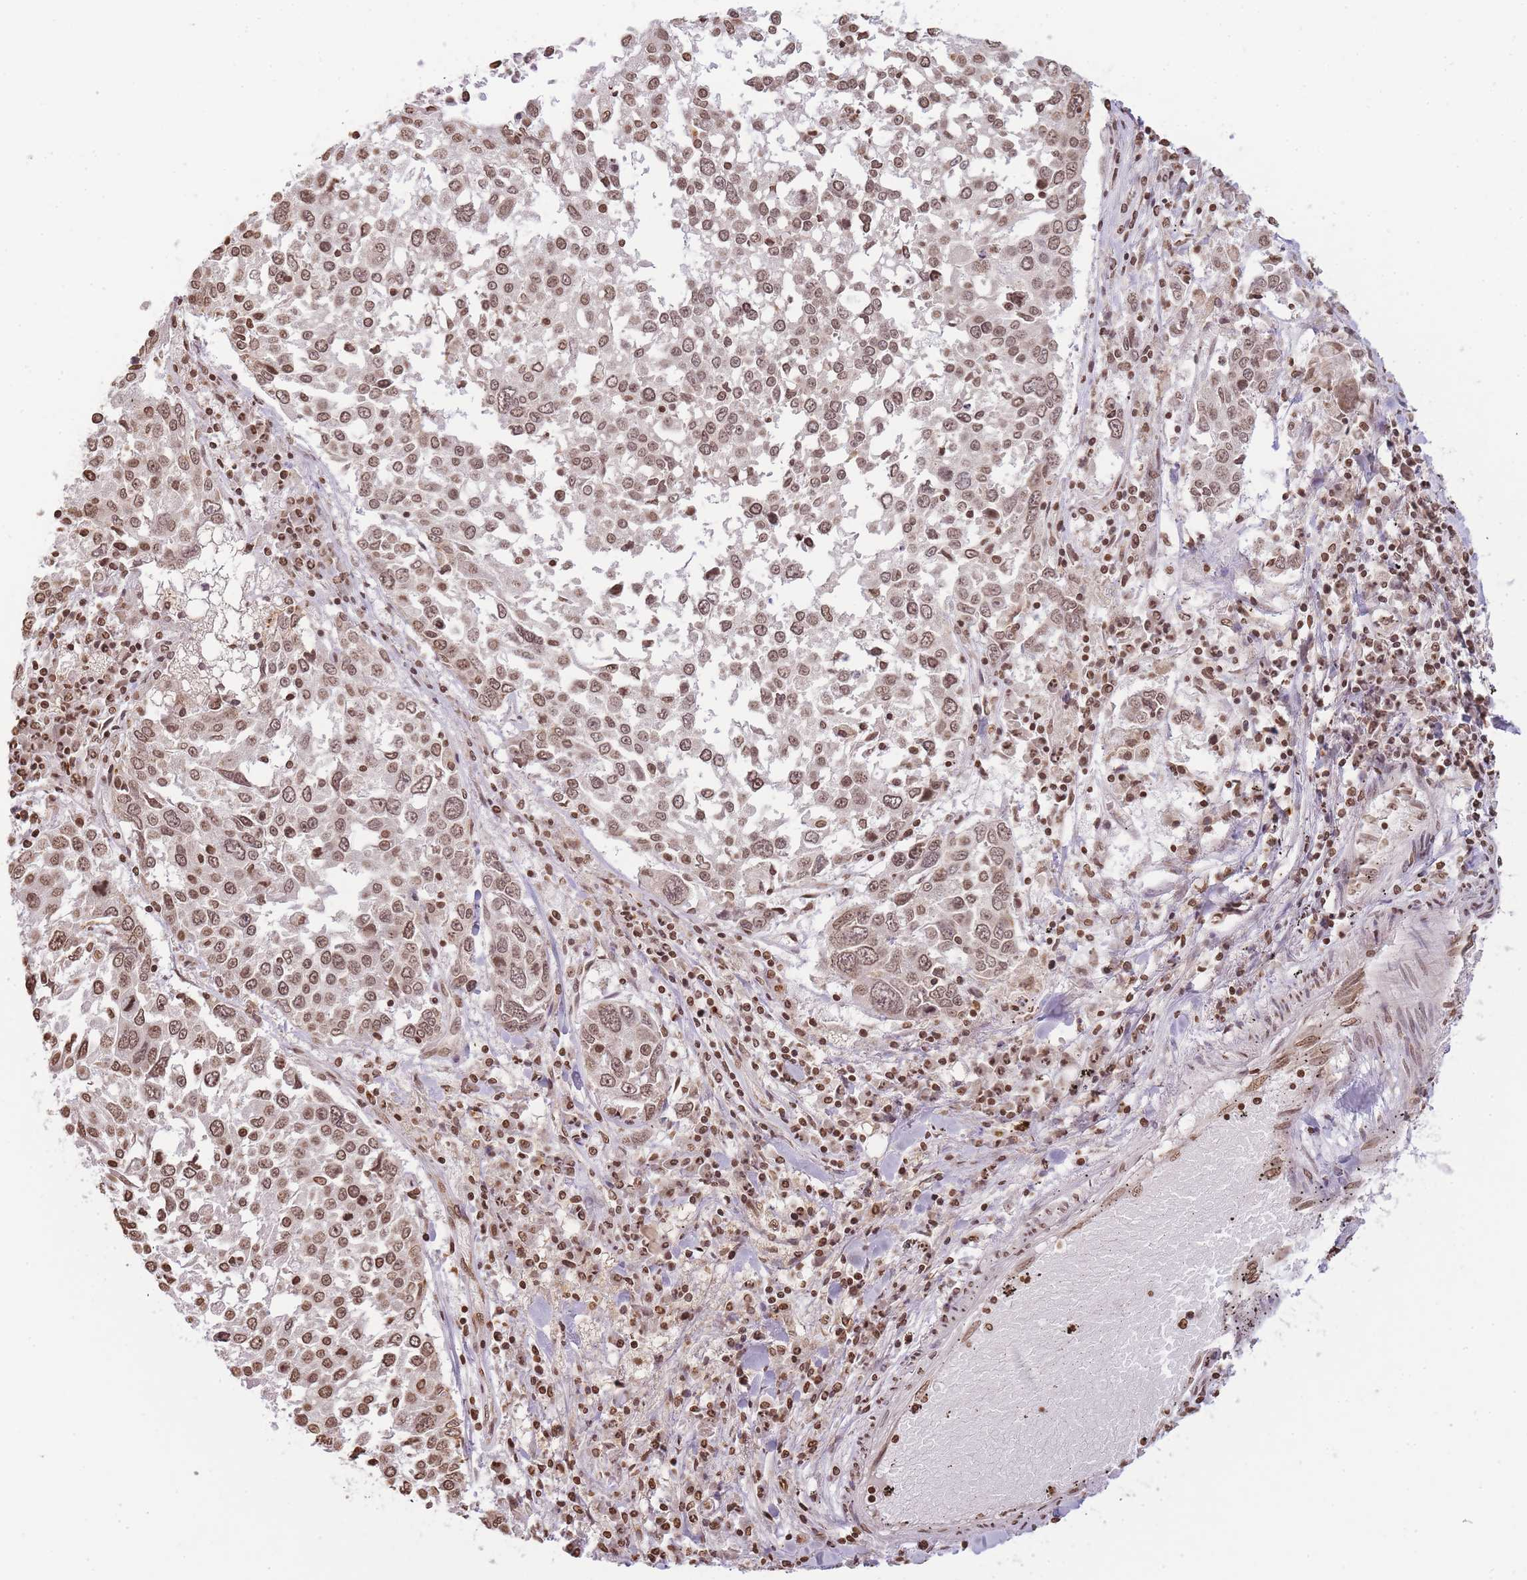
{"staining": {"intensity": "moderate", "quantity": ">75%", "location": "nuclear"}, "tissue": "lung cancer", "cell_type": "Tumor cells", "image_type": "cancer", "snomed": [{"axis": "morphology", "description": "Squamous cell carcinoma, NOS"}, {"axis": "topography", "description": "Lung"}], "caption": "Lung cancer stained with DAB (3,3'-diaminobenzidine) immunohistochemistry (IHC) shows medium levels of moderate nuclear positivity in about >75% of tumor cells.", "gene": "WWTR1", "patient": {"sex": "male", "age": 65}}